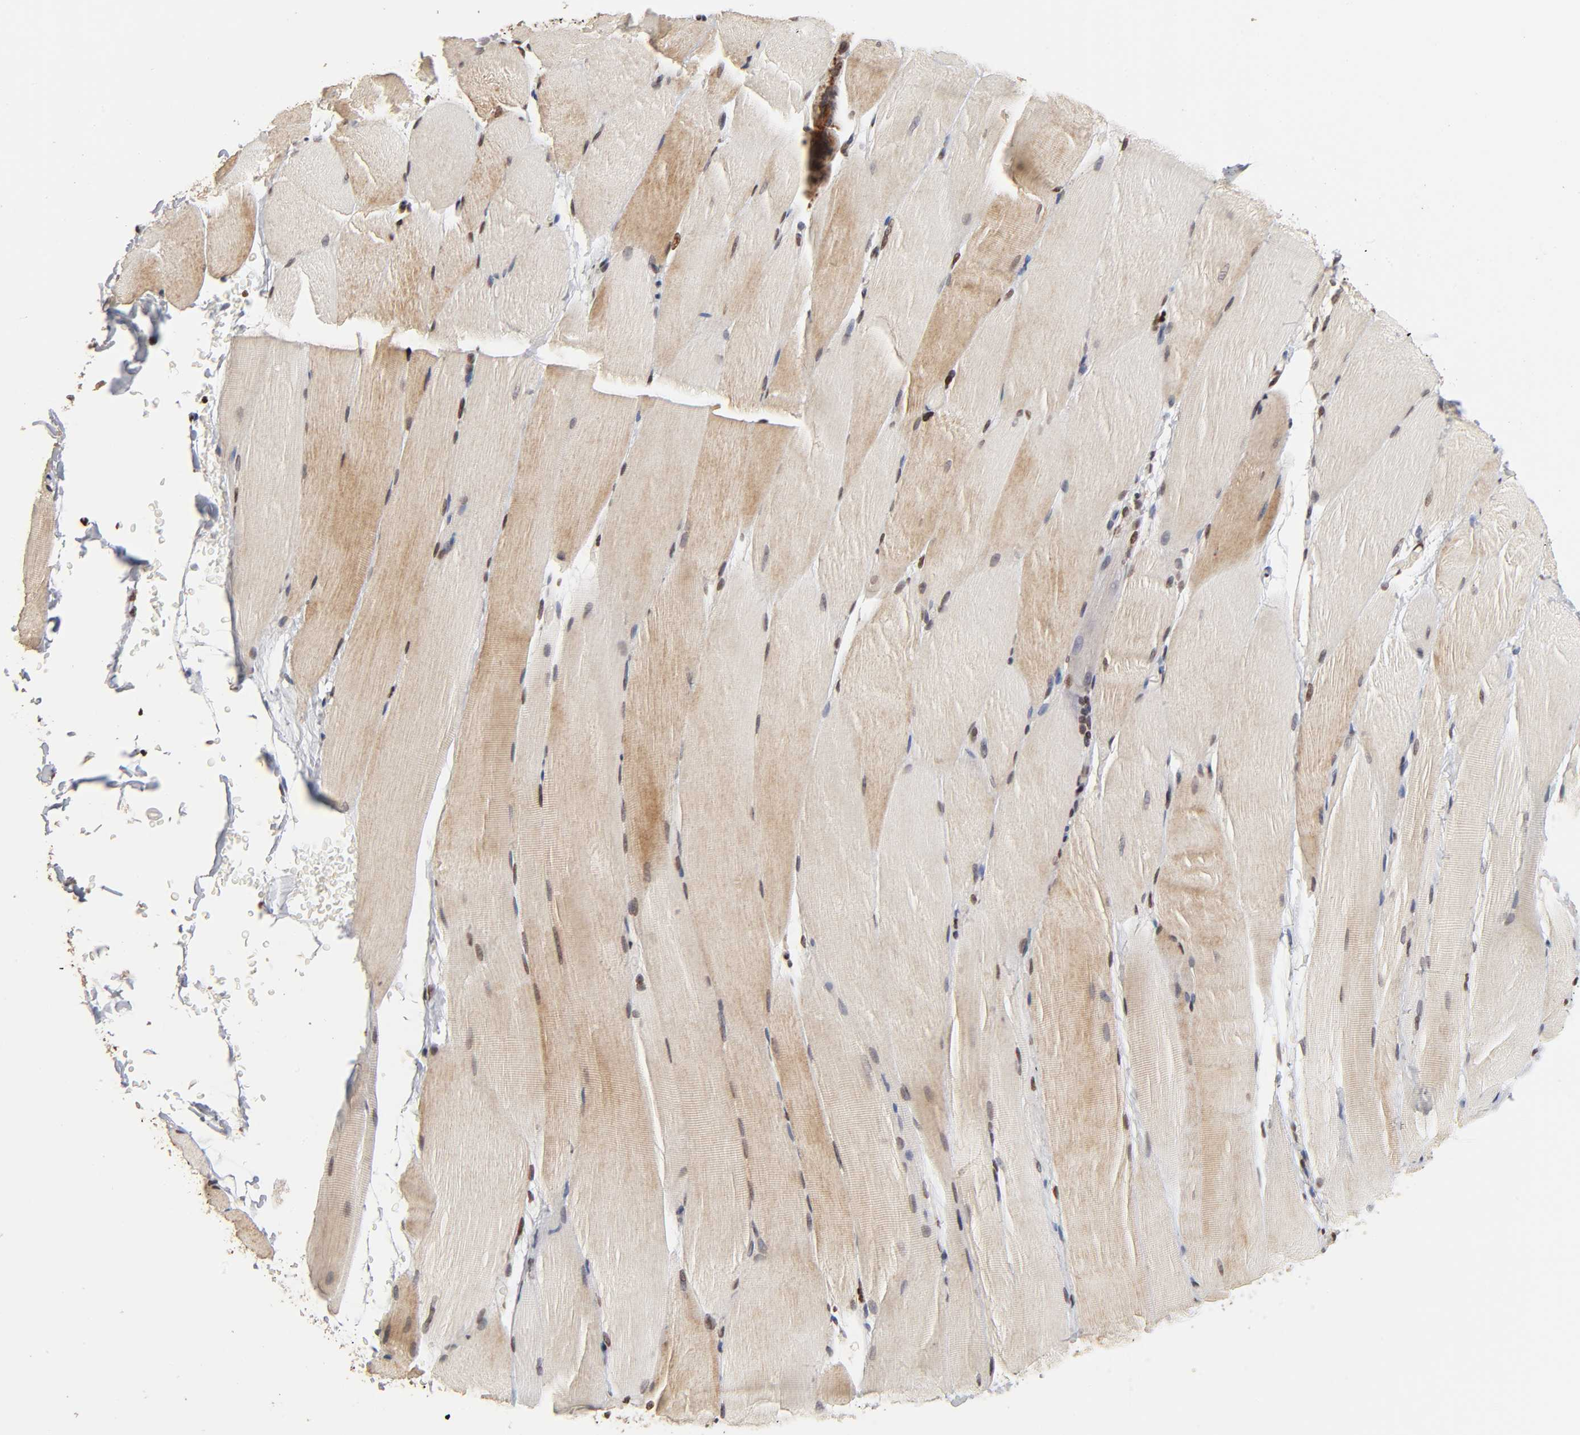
{"staining": {"intensity": "moderate", "quantity": ">75%", "location": "cytoplasmic/membranous,nuclear"}, "tissue": "skeletal muscle", "cell_type": "Myocytes", "image_type": "normal", "snomed": [{"axis": "morphology", "description": "Normal tissue, NOS"}, {"axis": "topography", "description": "Skeletal muscle"}, {"axis": "topography", "description": "Parathyroid gland"}], "caption": "Human skeletal muscle stained with a brown dye demonstrates moderate cytoplasmic/membranous,nuclear positive staining in about >75% of myocytes.", "gene": "ZNF473", "patient": {"sex": "female", "age": 37}}